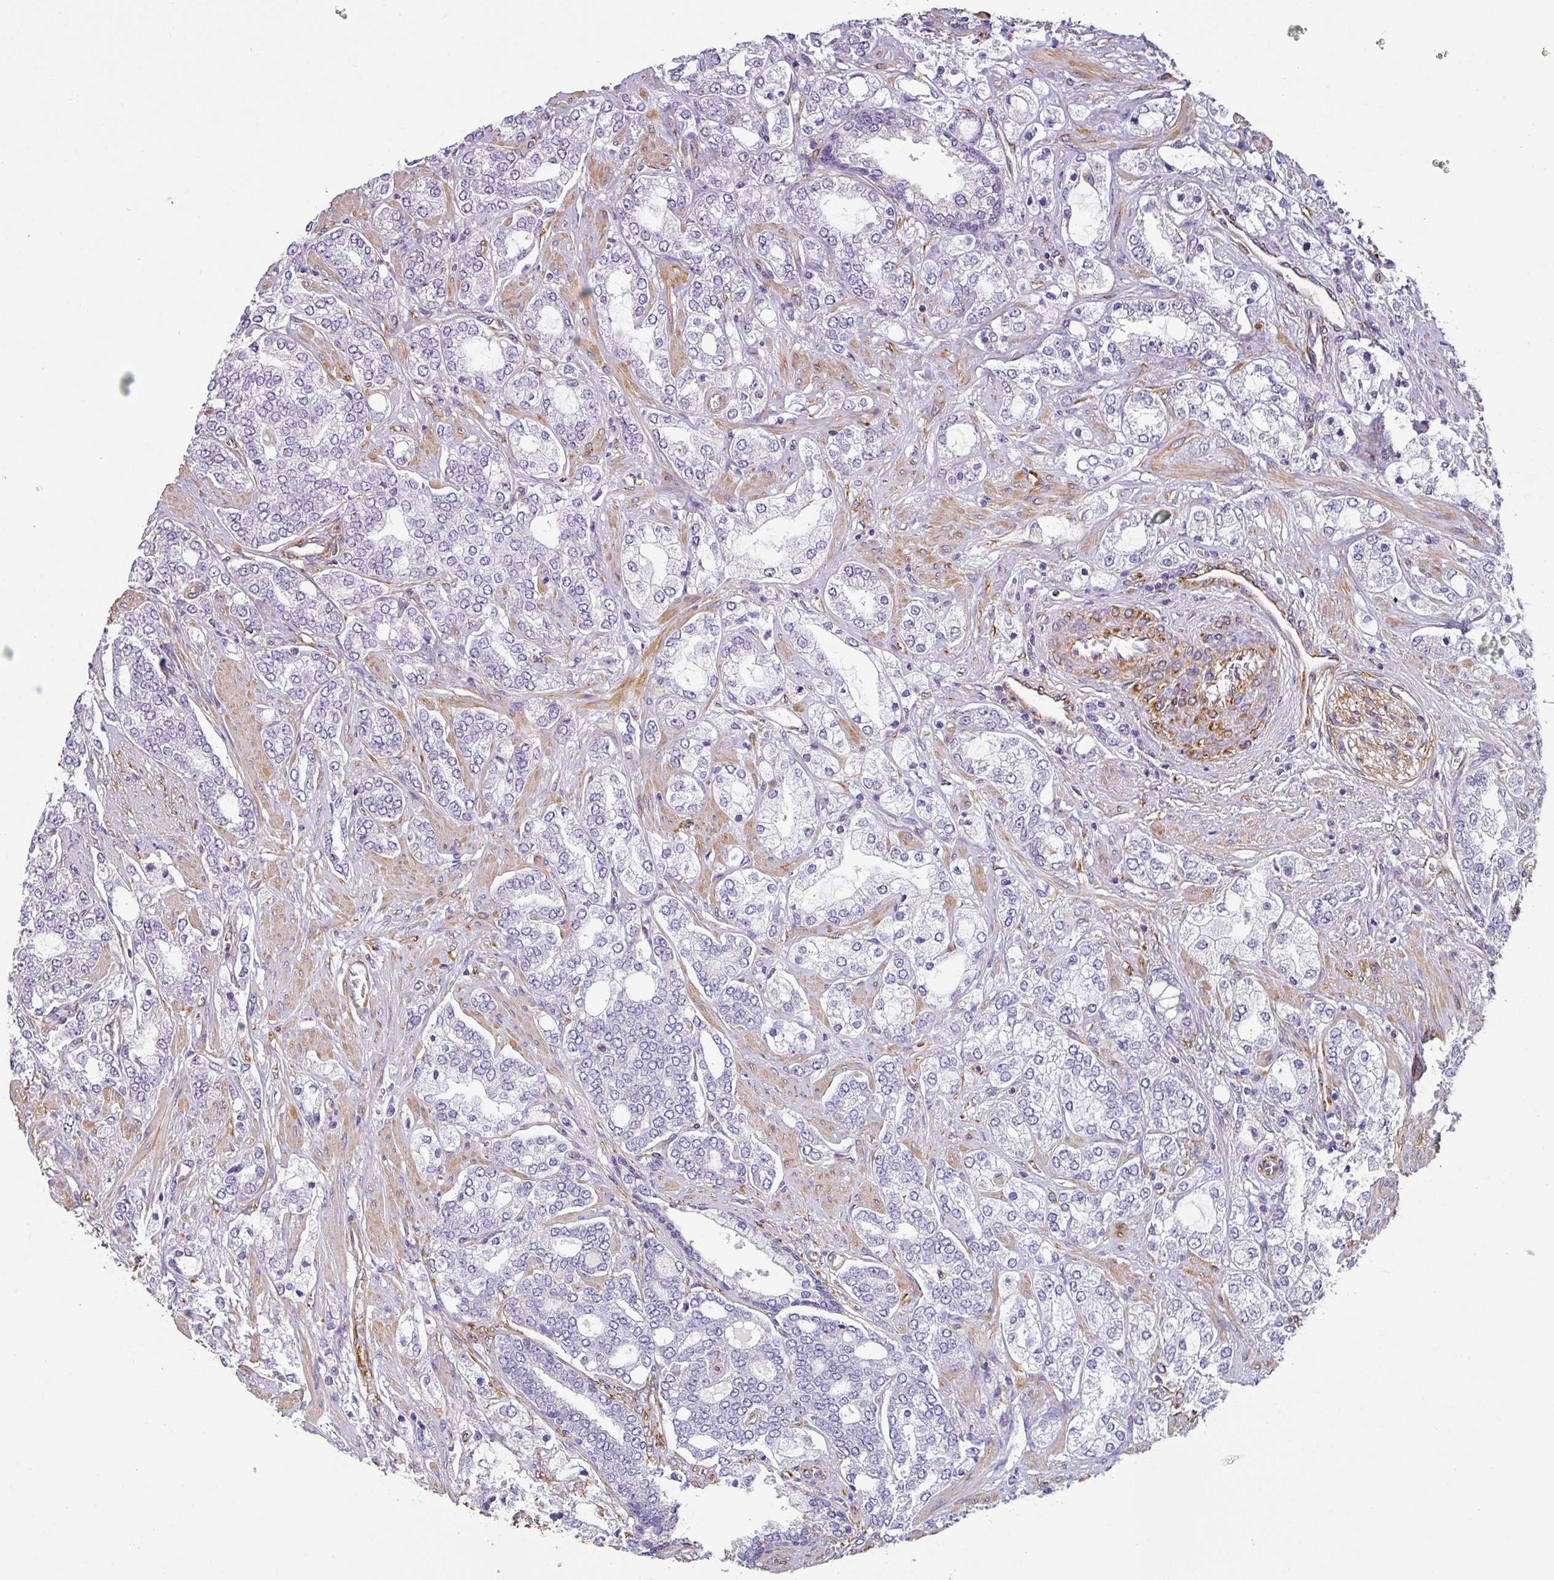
{"staining": {"intensity": "negative", "quantity": "none", "location": "none"}, "tissue": "prostate cancer", "cell_type": "Tumor cells", "image_type": "cancer", "snomed": [{"axis": "morphology", "description": "Adenocarcinoma, High grade"}, {"axis": "topography", "description": "Prostate"}], "caption": "This is an immunohistochemistry histopathology image of adenocarcinoma (high-grade) (prostate). There is no staining in tumor cells.", "gene": "ZNF280C", "patient": {"sex": "male", "age": 64}}